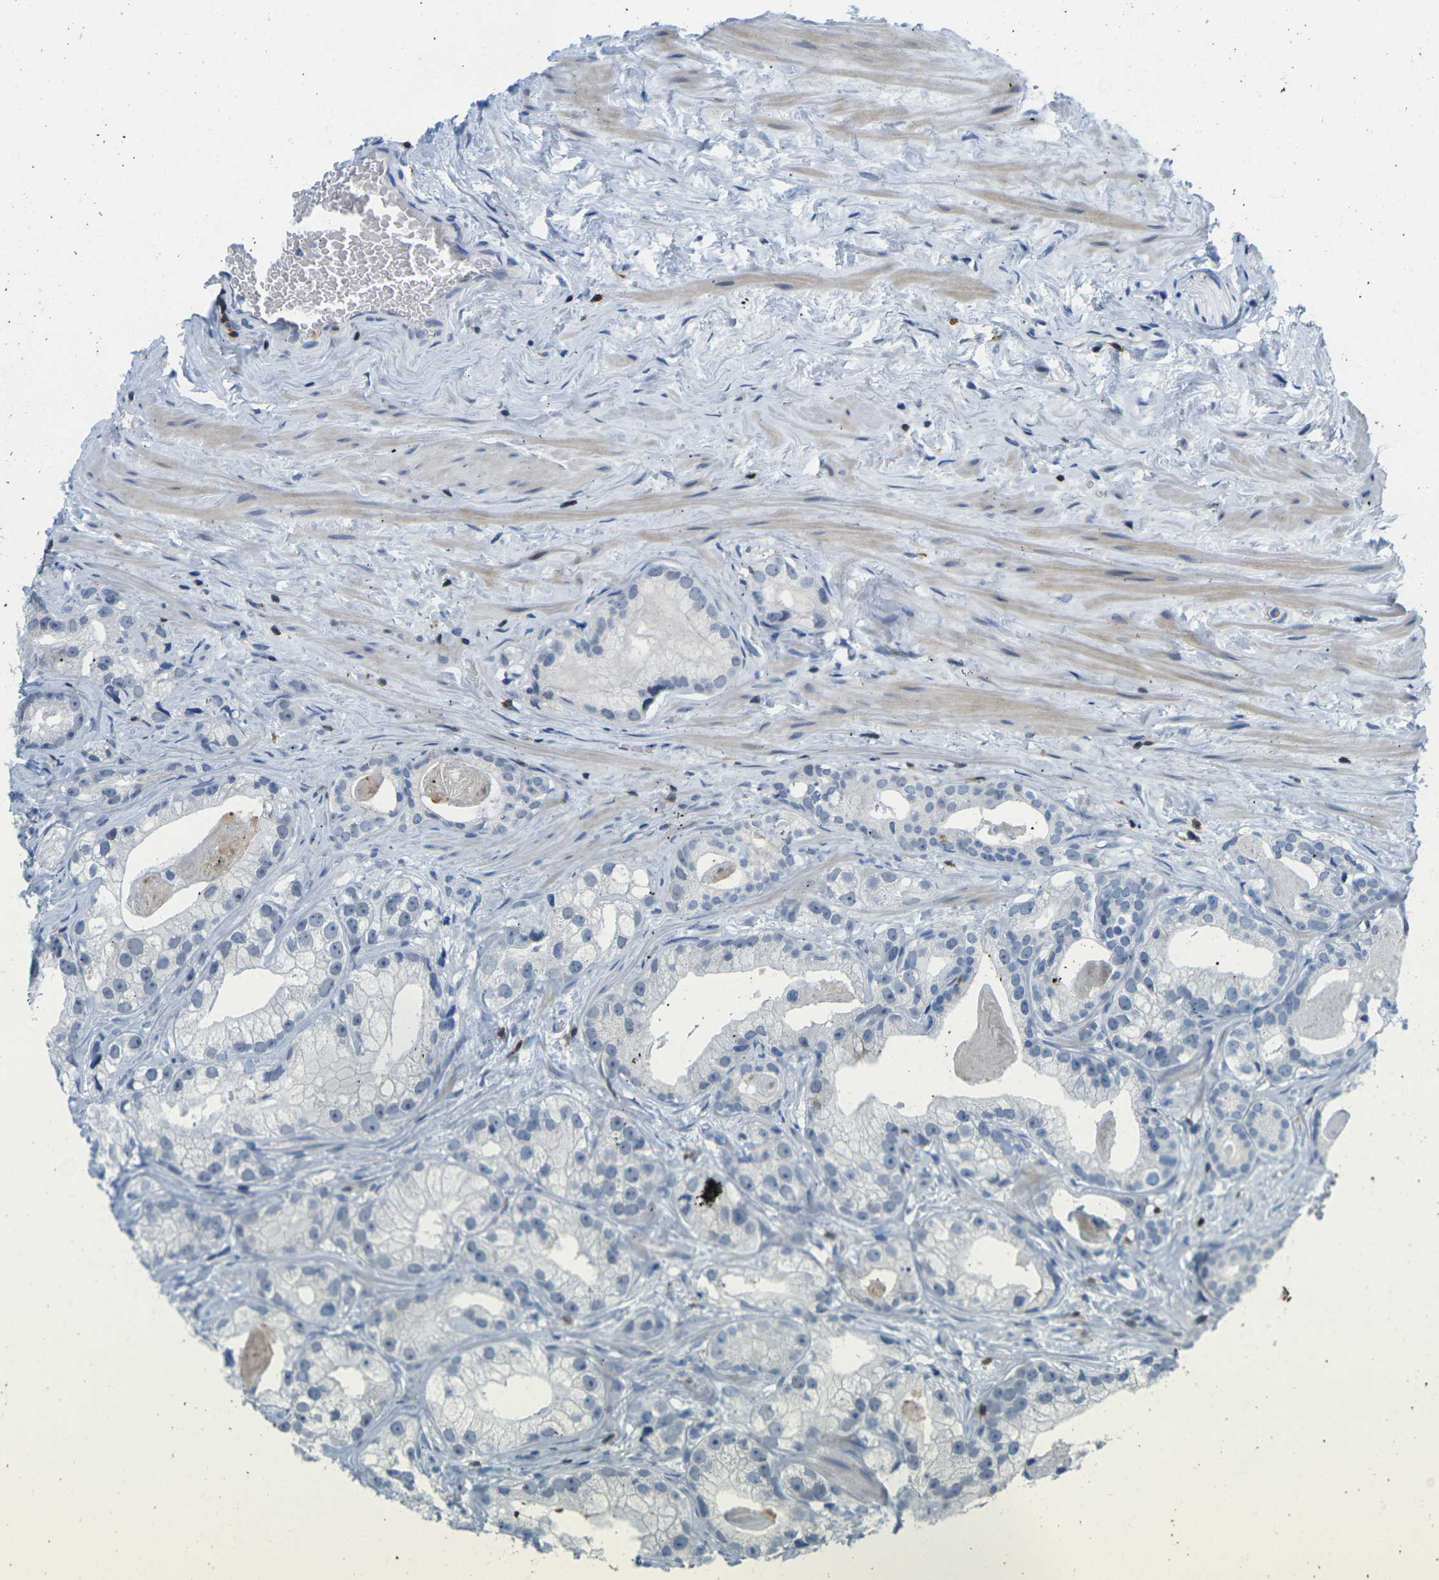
{"staining": {"intensity": "negative", "quantity": "none", "location": "none"}, "tissue": "prostate cancer", "cell_type": "Tumor cells", "image_type": "cancer", "snomed": [{"axis": "morphology", "description": "Adenocarcinoma, Low grade"}, {"axis": "topography", "description": "Prostate"}], "caption": "Tumor cells show no significant staining in adenocarcinoma (low-grade) (prostate). (Immunohistochemistry, brightfield microscopy, high magnification).", "gene": "CD3D", "patient": {"sex": "male", "age": 59}}